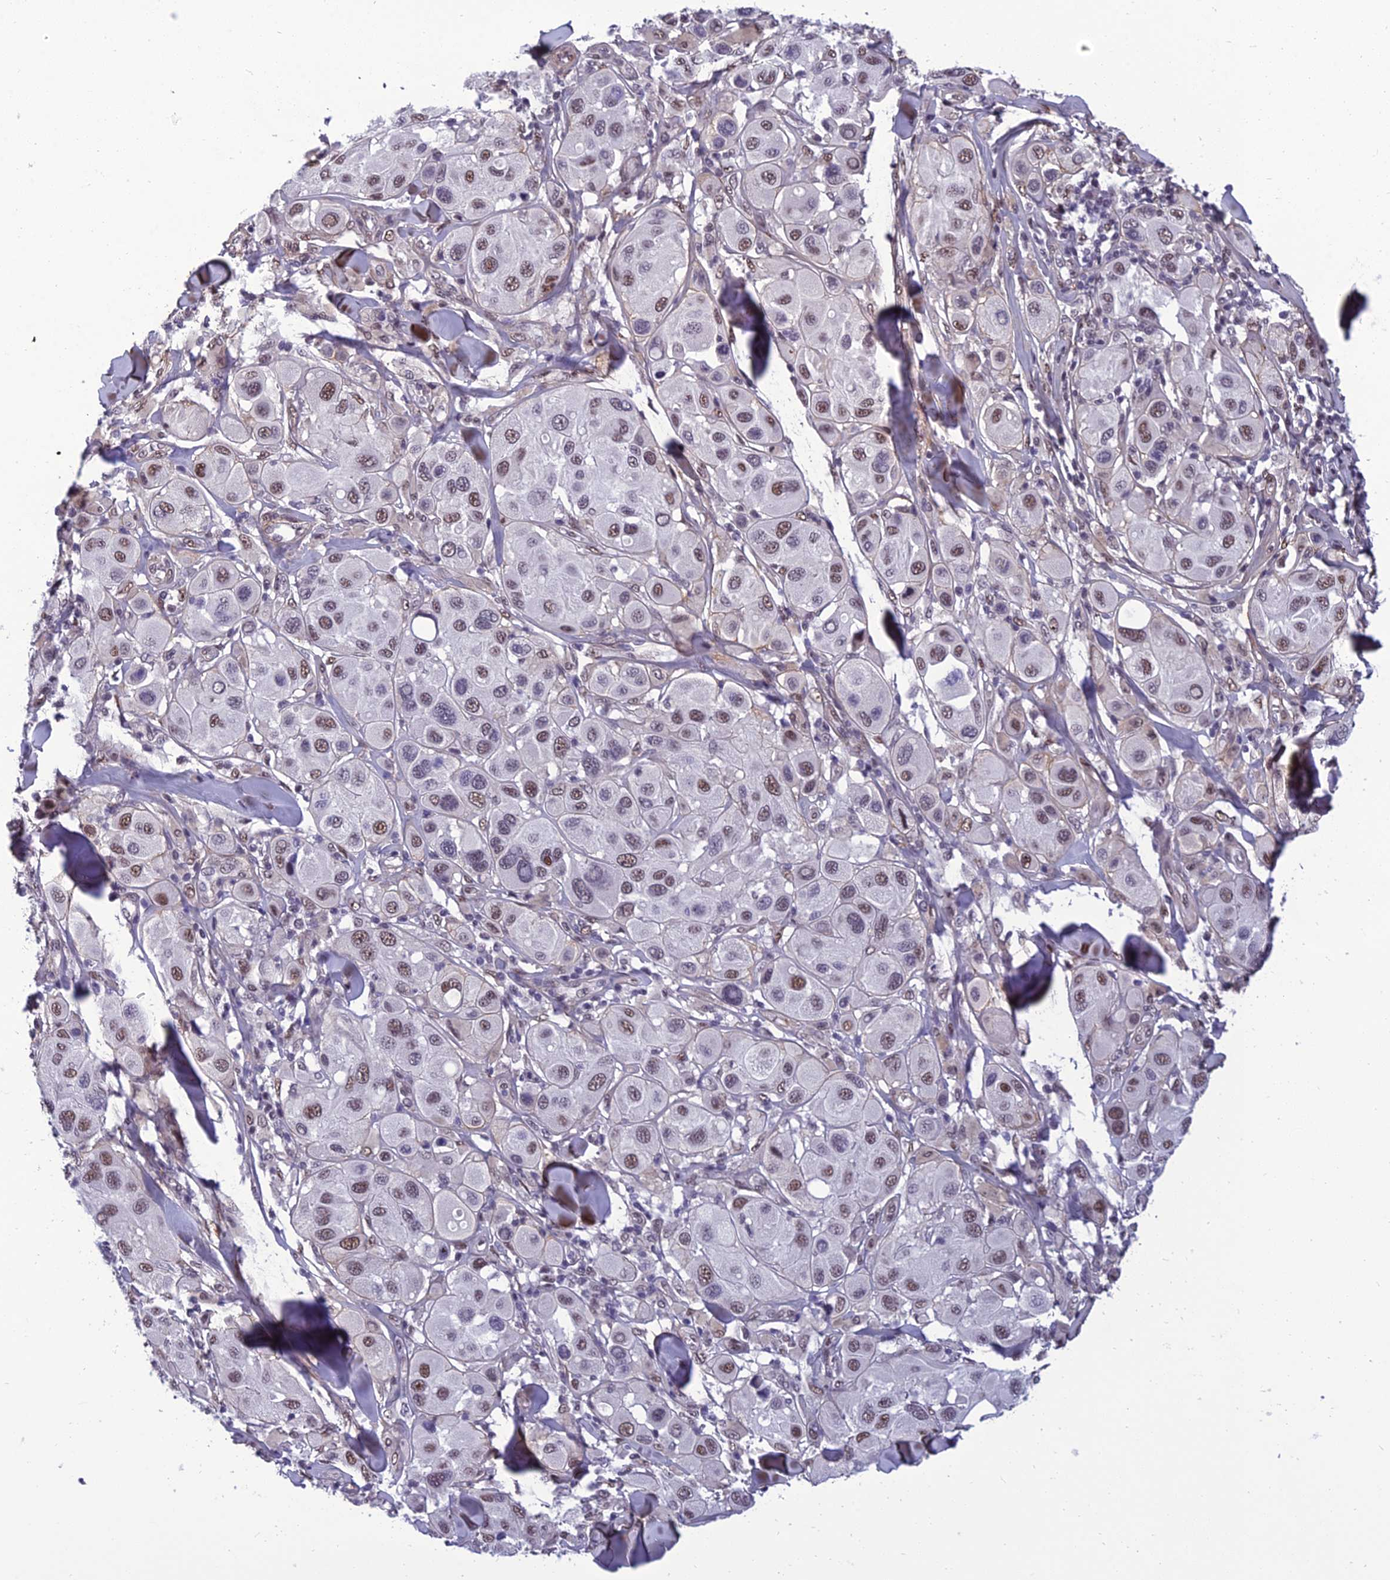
{"staining": {"intensity": "moderate", "quantity": ">75%", "location": "nuclear"}, "tissue": "melanoma", "cell_type": "Tumor cells", "image_type": "cancer", "snomed": [{"axis": "morphology", "description": "Malignant melanoma, Metastatic site"}, {"axis": "topography", "description": "Skin"}], "caption": "Melanoma stained with a brown dye shows moderate nuclear positive positivity in about >75% of tumor cells.", "gene": "RSRC1", "patient": {"sex": "male", "age": 41}}